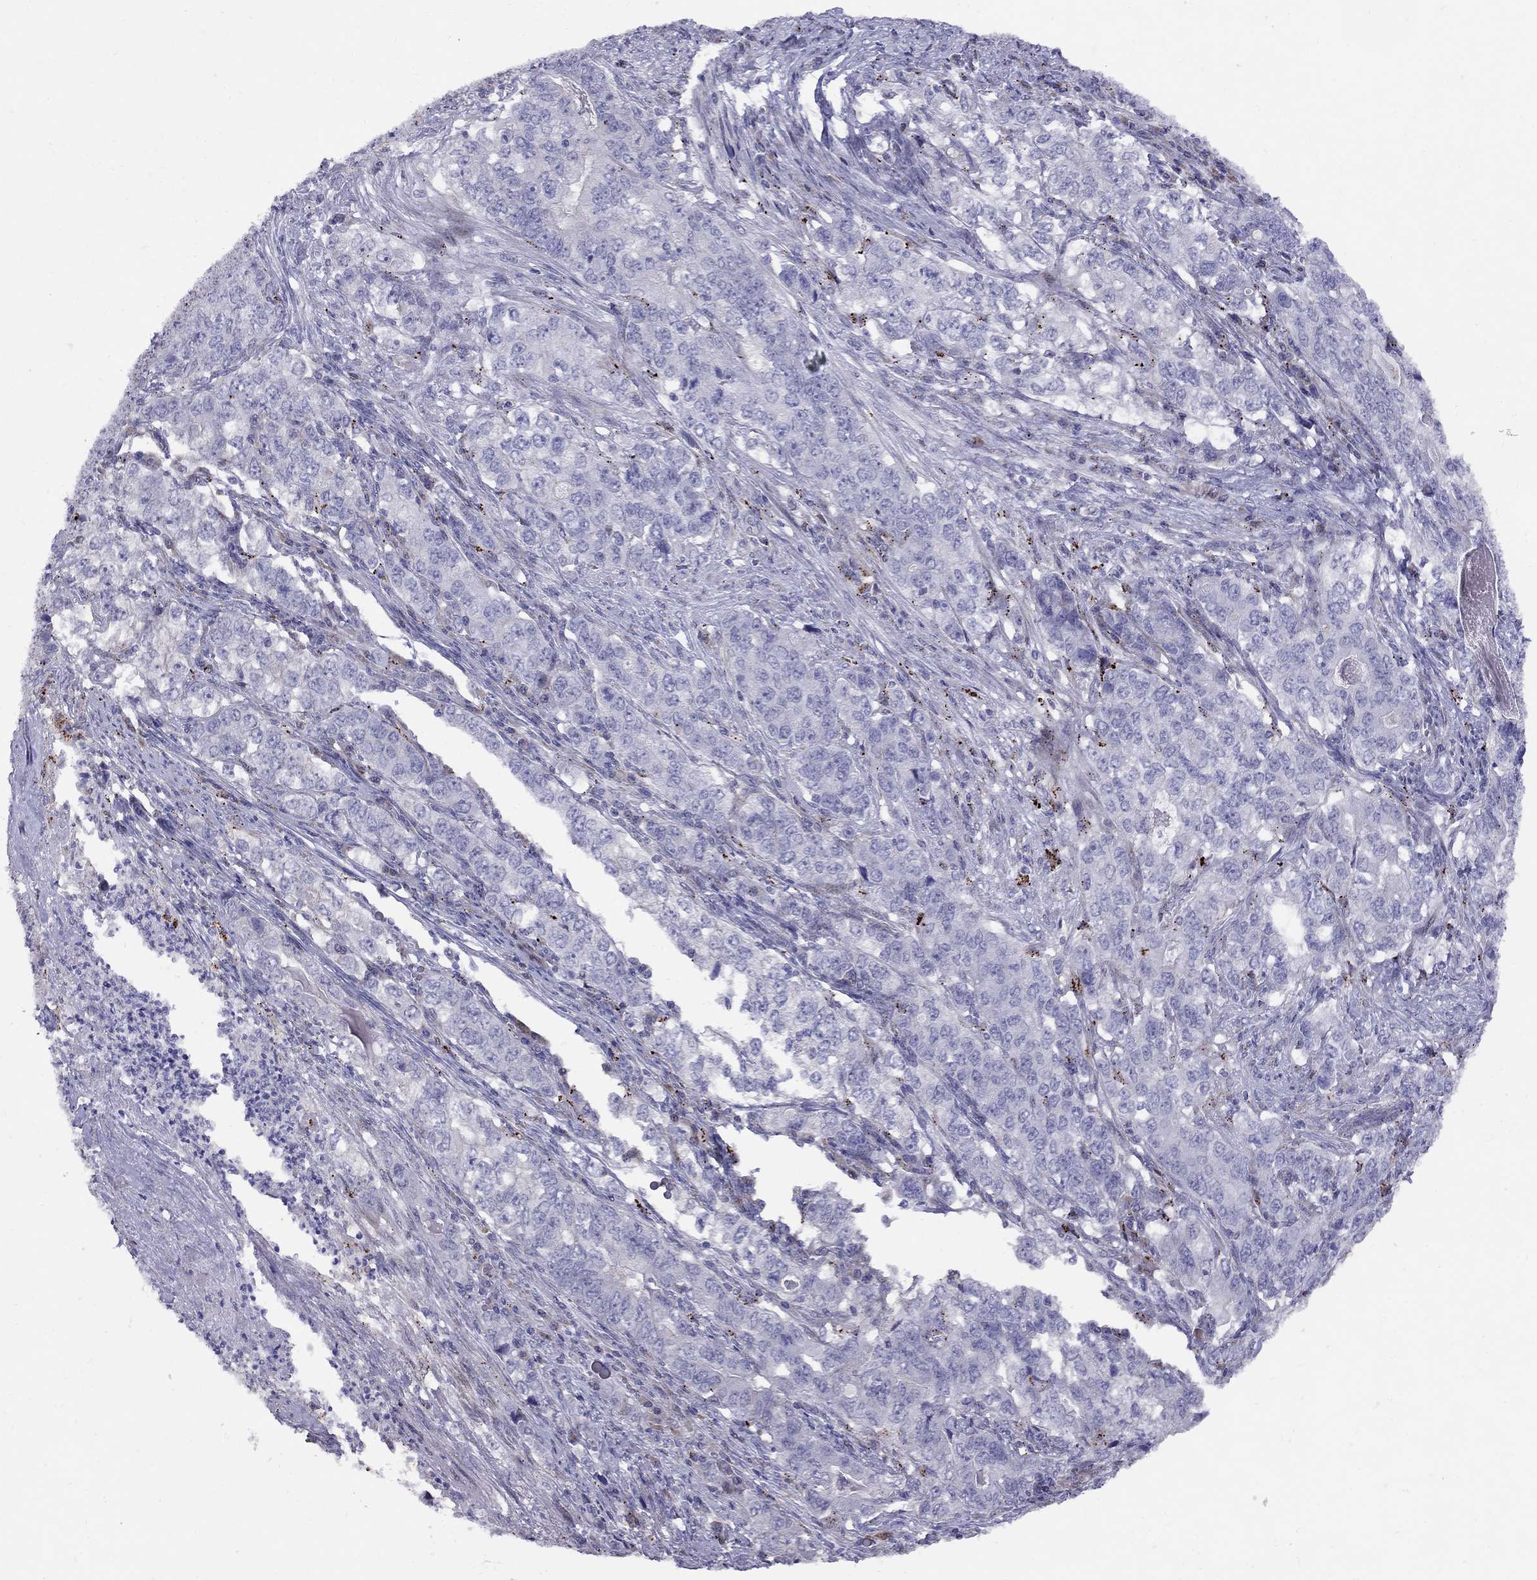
{"staining": {"intensity": "negative", "quantity": "none", "location": "none"}, "tissue": "stomach cancer", "cell_type": "Tumor cells", "image_type": "cancer", "snomed": [{"axis": "morphology", "description": "Adenocarcinoma, NOS"}, {"axis": "topography", "description": "Stomach, lower"}], "caption": "An image of human stomach adenocarcinoma is negative for staining in tumor cells.", "gene": "MAGEB4", "patient": {"sex": "female", "age": 72}}